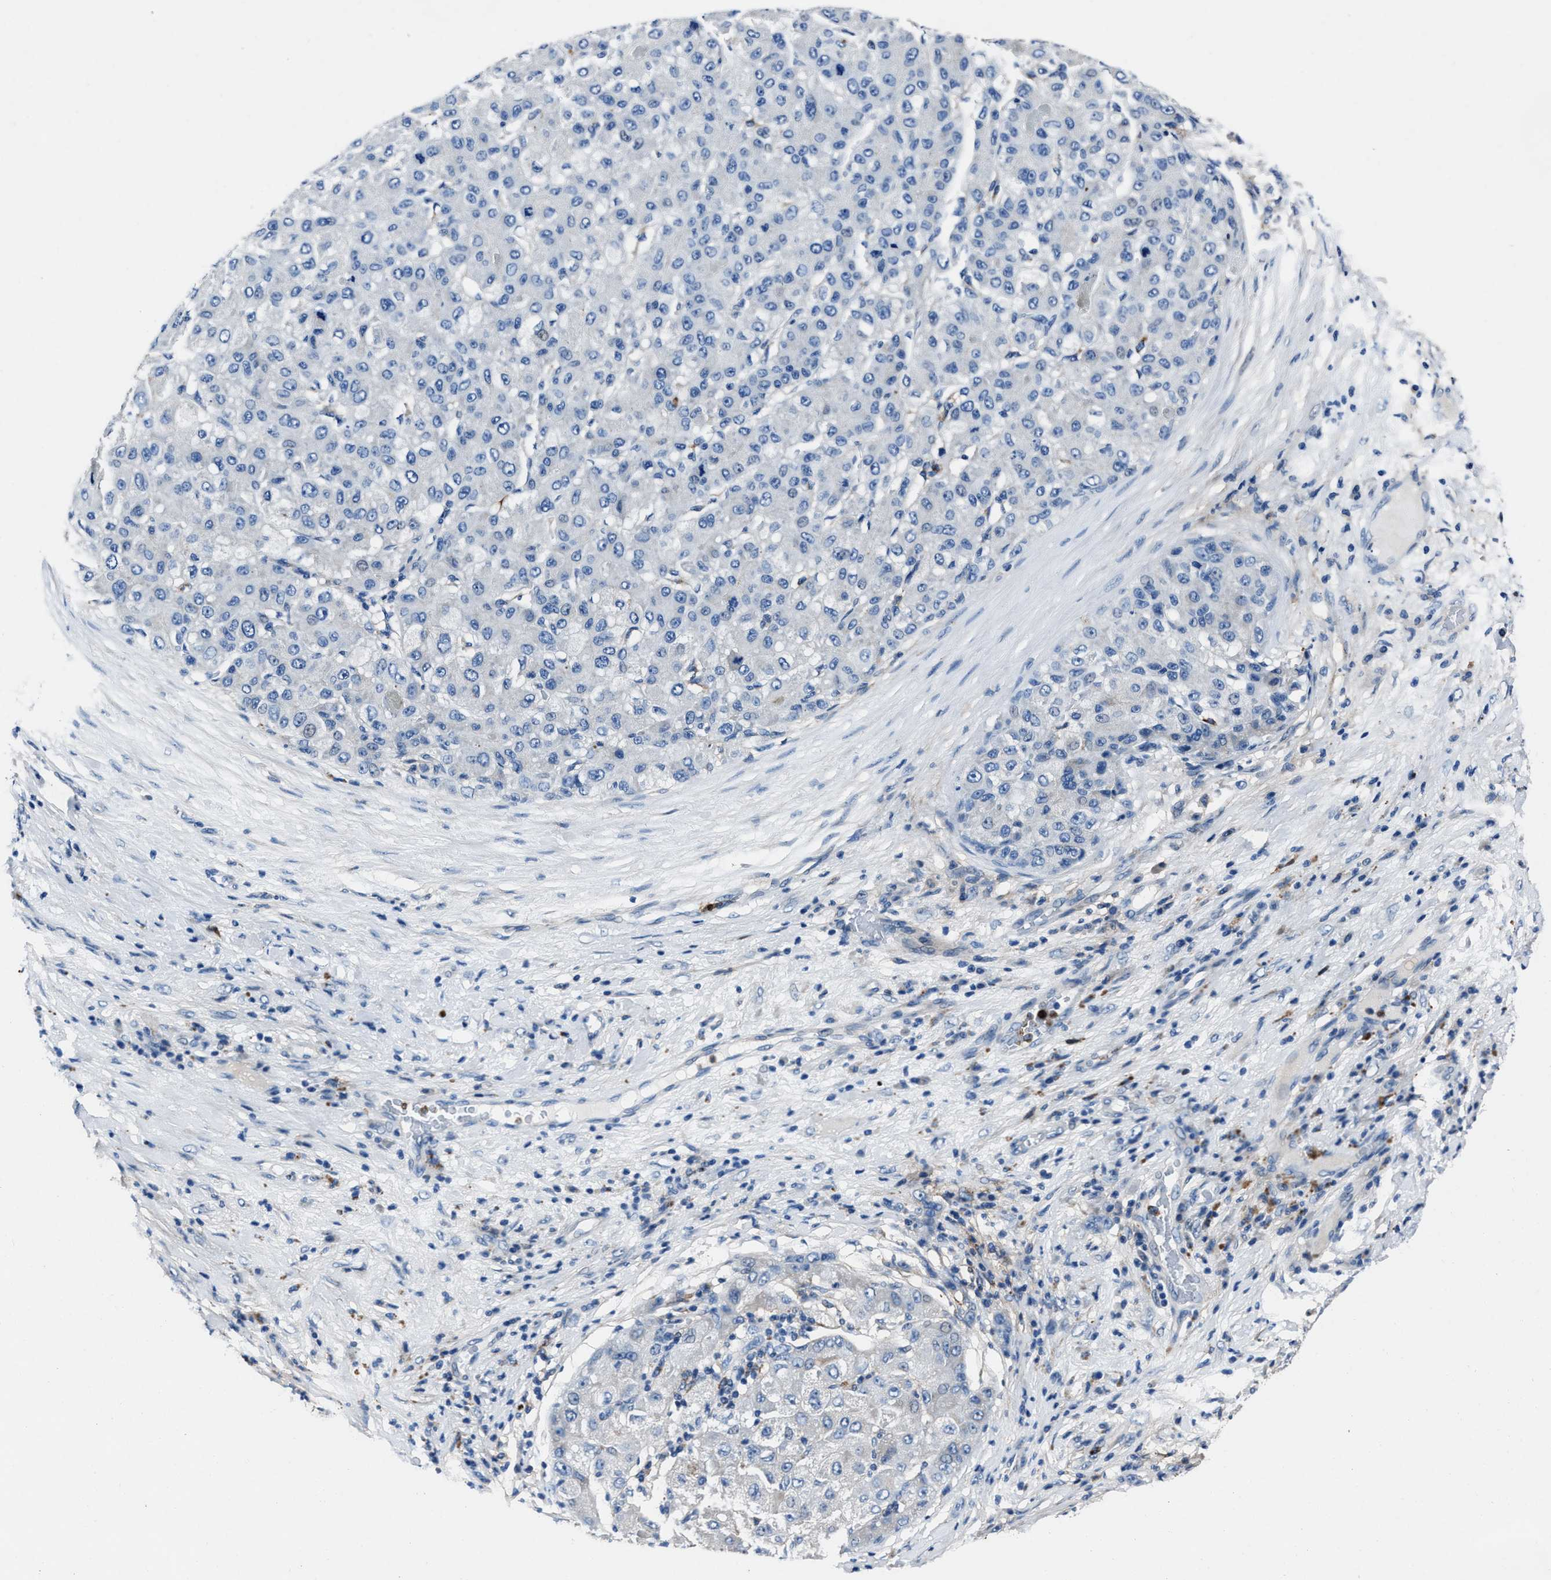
{"staining": {"intensity": "negative", "quantity": "none", "location": "none"}, "tissue": "liver cancer", "cell_type": "Tumor cells", "image_type": "cancer", "snomed": [{"axis": "morphology", "description": "Carcinoma, Hepatocellular, NOS"}, {"axis": "topography", "description": "Liver"}], "caption": "DAB immunohistochemical staining of human liver cancer exhibits no significant positivity in tumor cells.", "gene": "FGL2", "patient": {"sex": "male", "age": 80}}